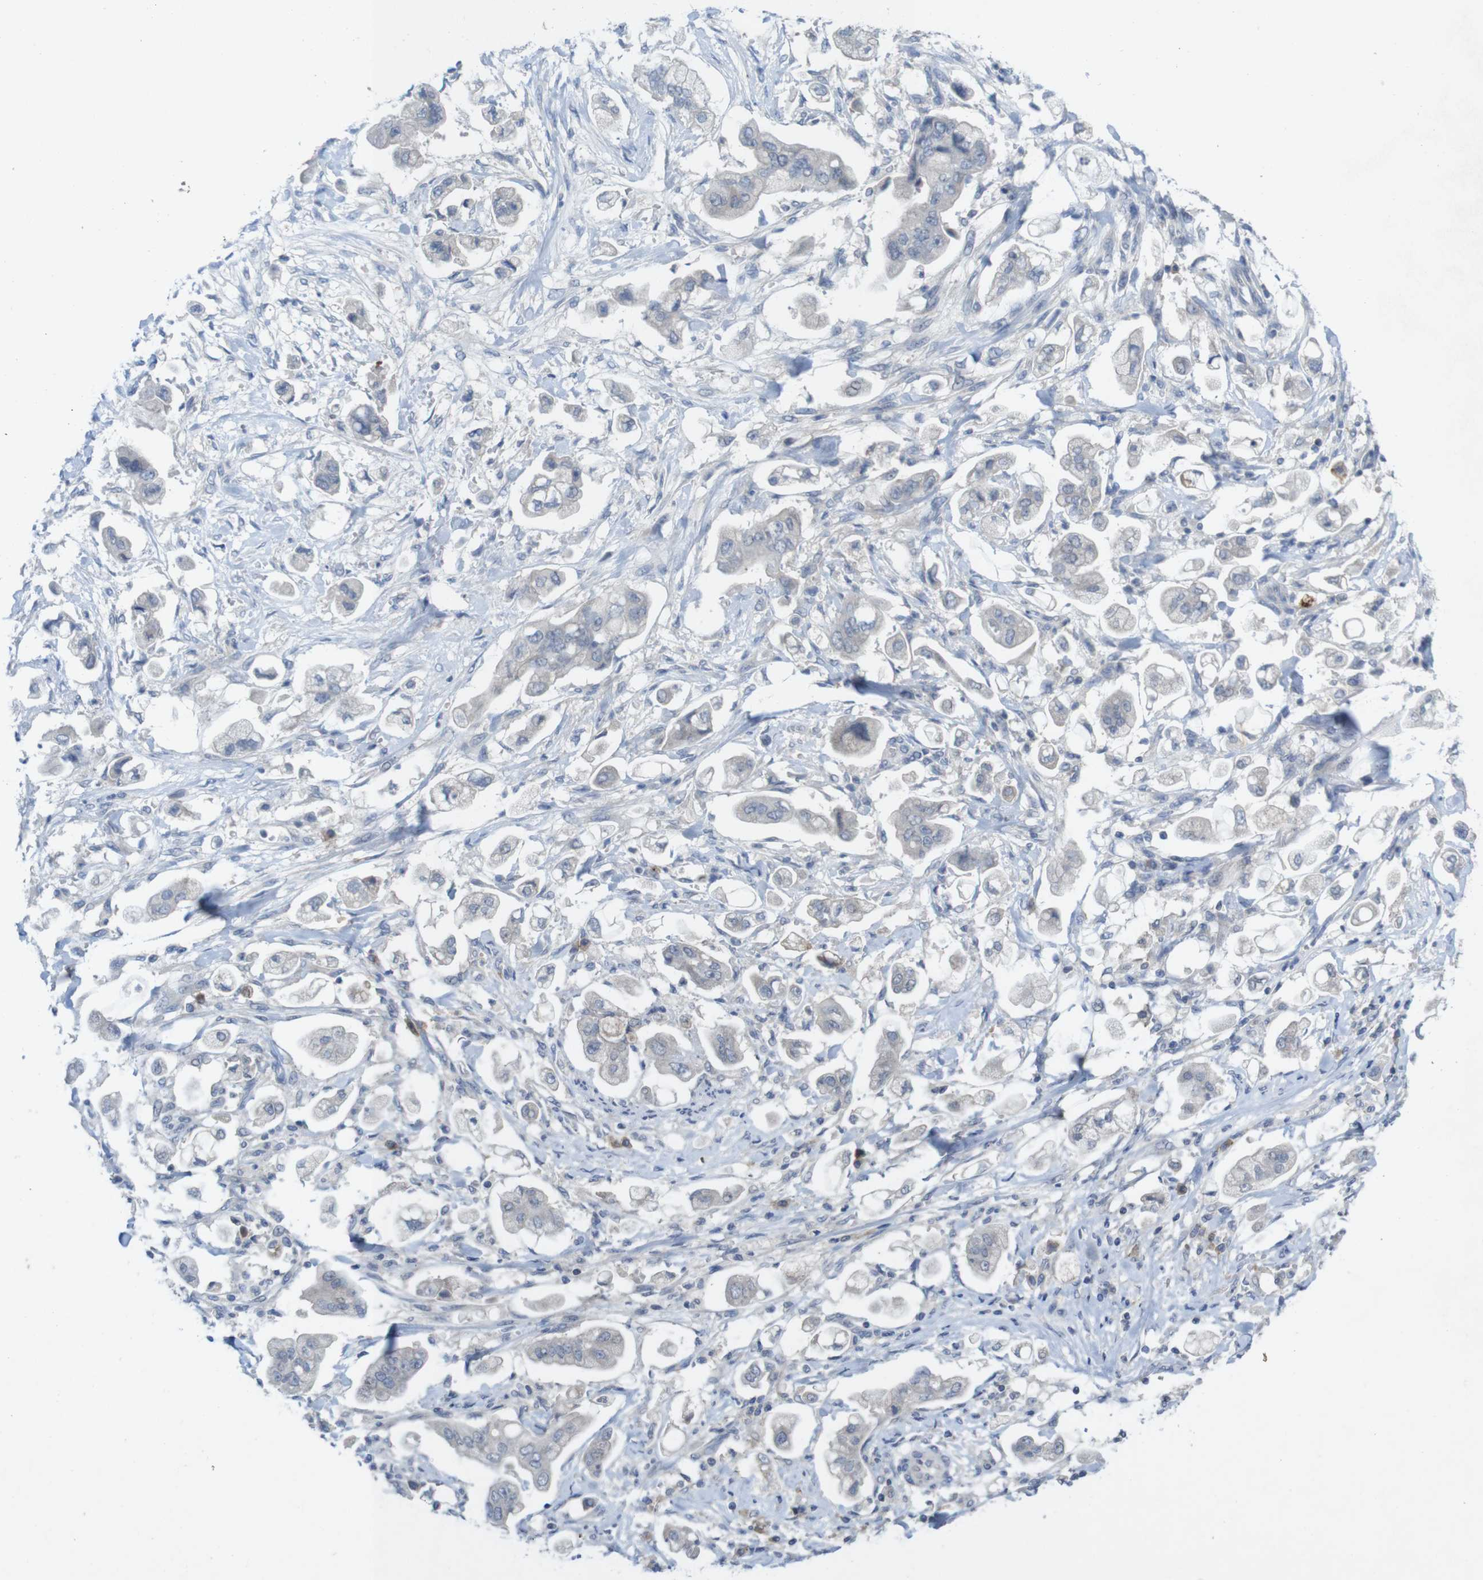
{"staining": {"intensity": "negative", "quantity": "none", "location": "none"}, "tissue": "stomach cancer", "cell_type": "Tumor cells", "image_type": "cancer", "snomed": [{"axis": "morphology", "description": "Adenocarcinoma, NOS"}, {"axis": "topography", "description": "Stomach"}], "caption": "Tumor cells show no significant staining in stomach cancer. The staining was performed using DAB to visualize the protein expression in brown, while the nuclei were stained in blue with hematoxylin (Magnification: 20x).", "gene": "SLAMF7", "patient": {"sex": "male", "age": 62}}